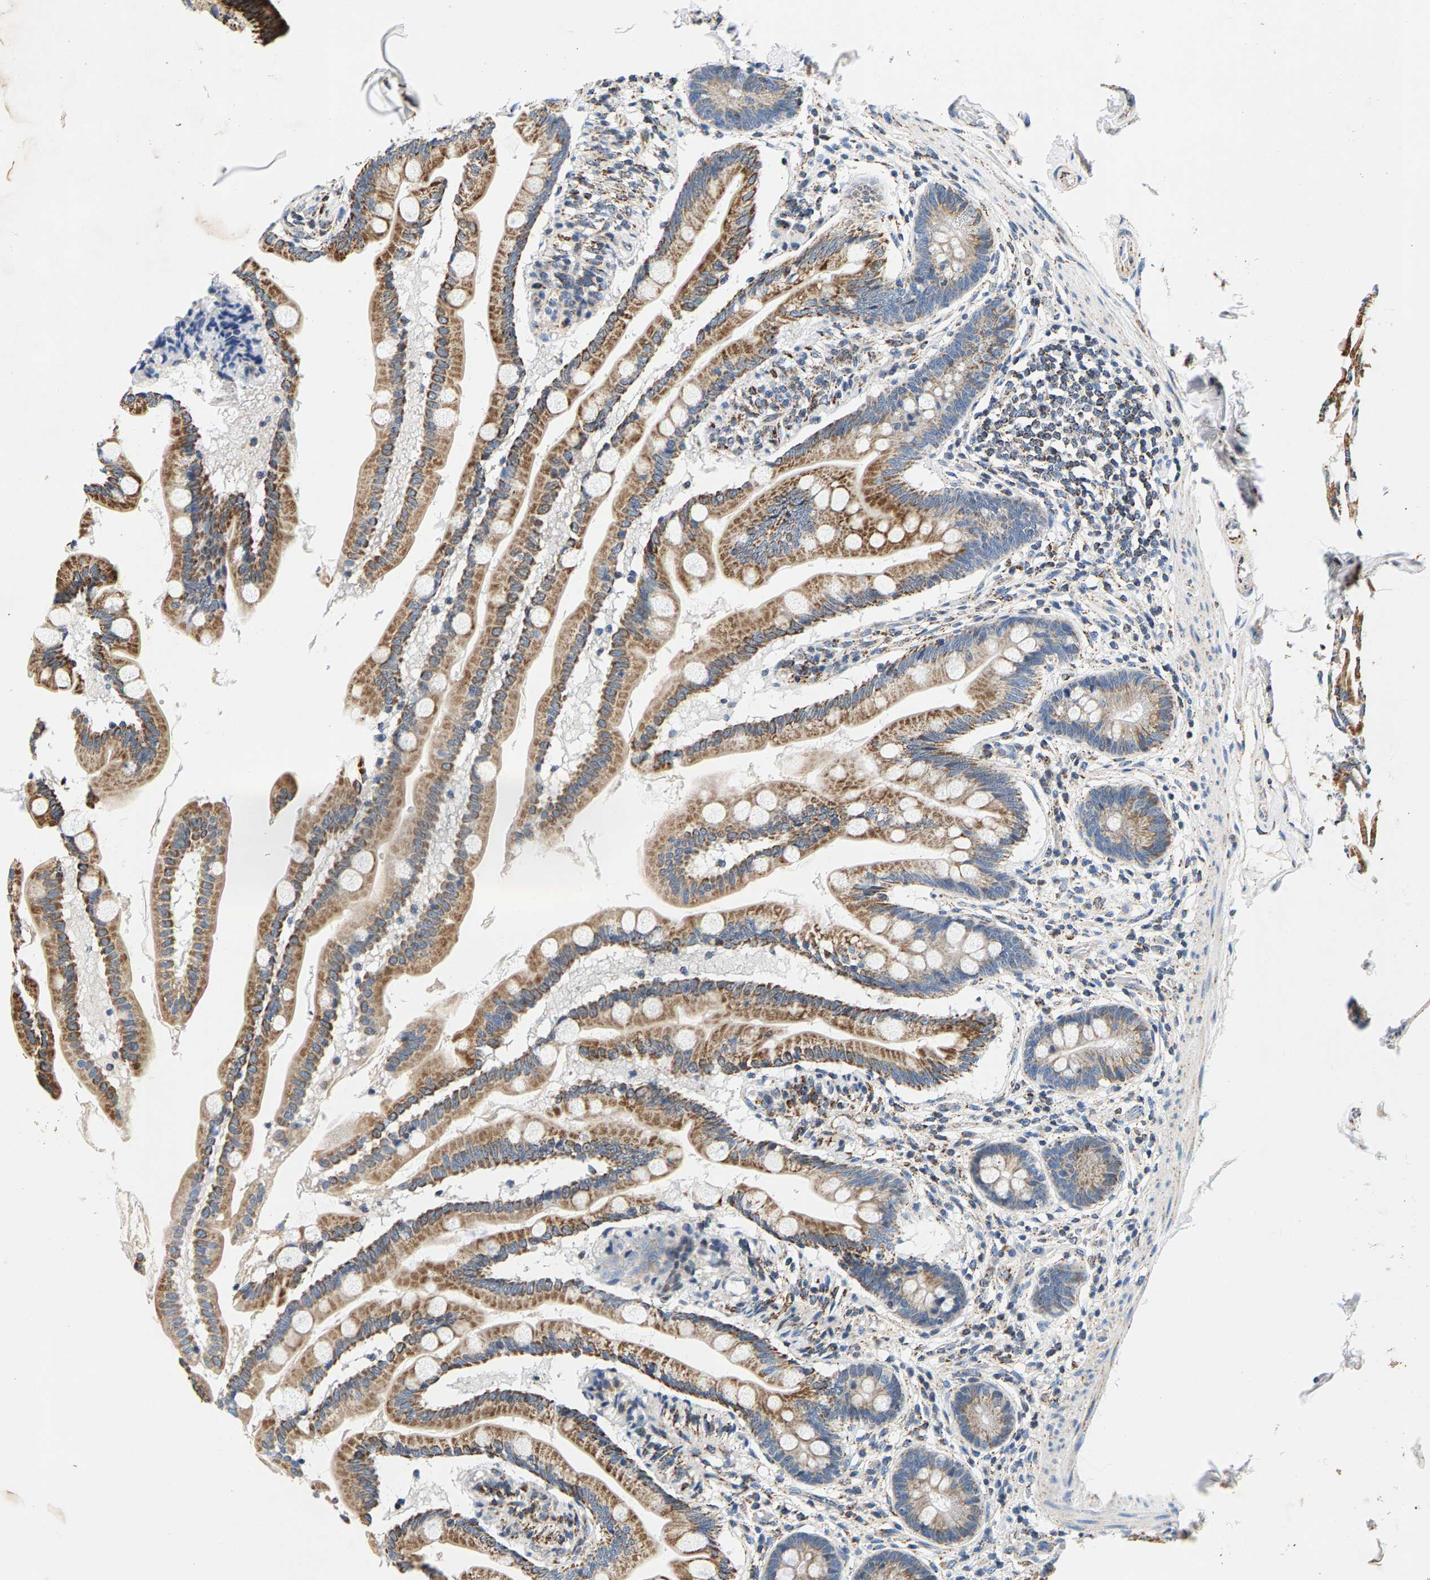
{"staining": {"intensity": "moderate", "quantity": ">75%", "location": "cytoplasmic/membranous"}, "tissue": "small intestine", "cell_type": "Glandular cells", "image_type": "normal", "snomed": [{"axis": "morphology", "description": "Normal tissue, NOS"}, {"axis": "topography", "description": "Small intestine"}], "caption": "High-power microscopy captured an immunohistochemistry image of unremarkable small intestine, revealing moderate cytoplasmic/membranous staining in approximately >75% of glandular cells.", "gene": "PDE1A", "patient": {"sex": "female", "age": 56}}